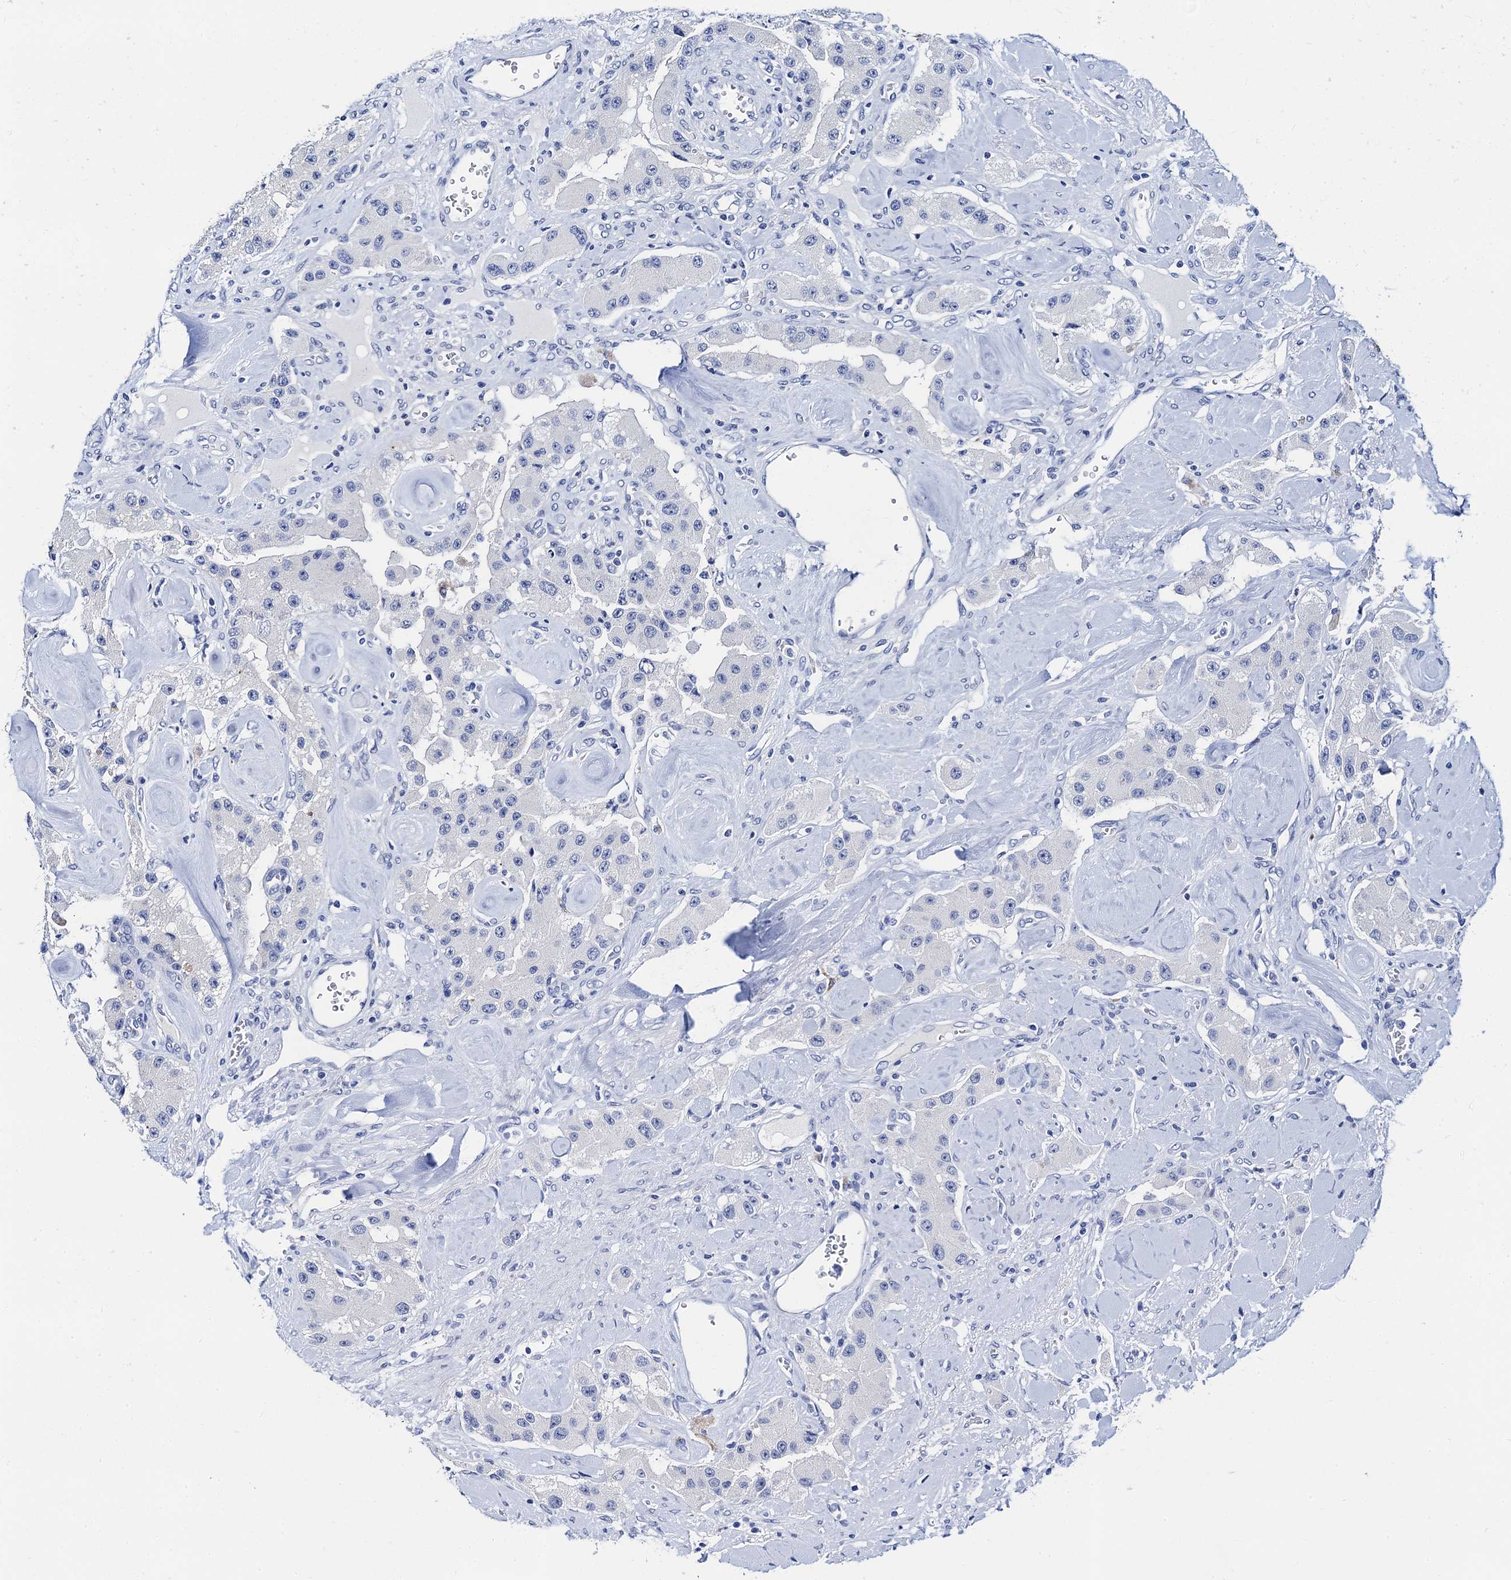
{"staining": {"intensity": "negative", "quantity": "none", "location": "none"}, "tissue": "carcinoid", "cell_type": "Tumor cells", "image_type": "cancer", "snomed": [{"axis": "morphology", "description": "Carcinoid, malignant, NOS"}, {"axis": "topography", "description": "Pancreas"}], "caption": "Immunohistochemical staining of human carcinoid exhibits no significant expression in tumor cells.", "gene": "LYPD3", "patient": {"sex": "male", "age": 41}}